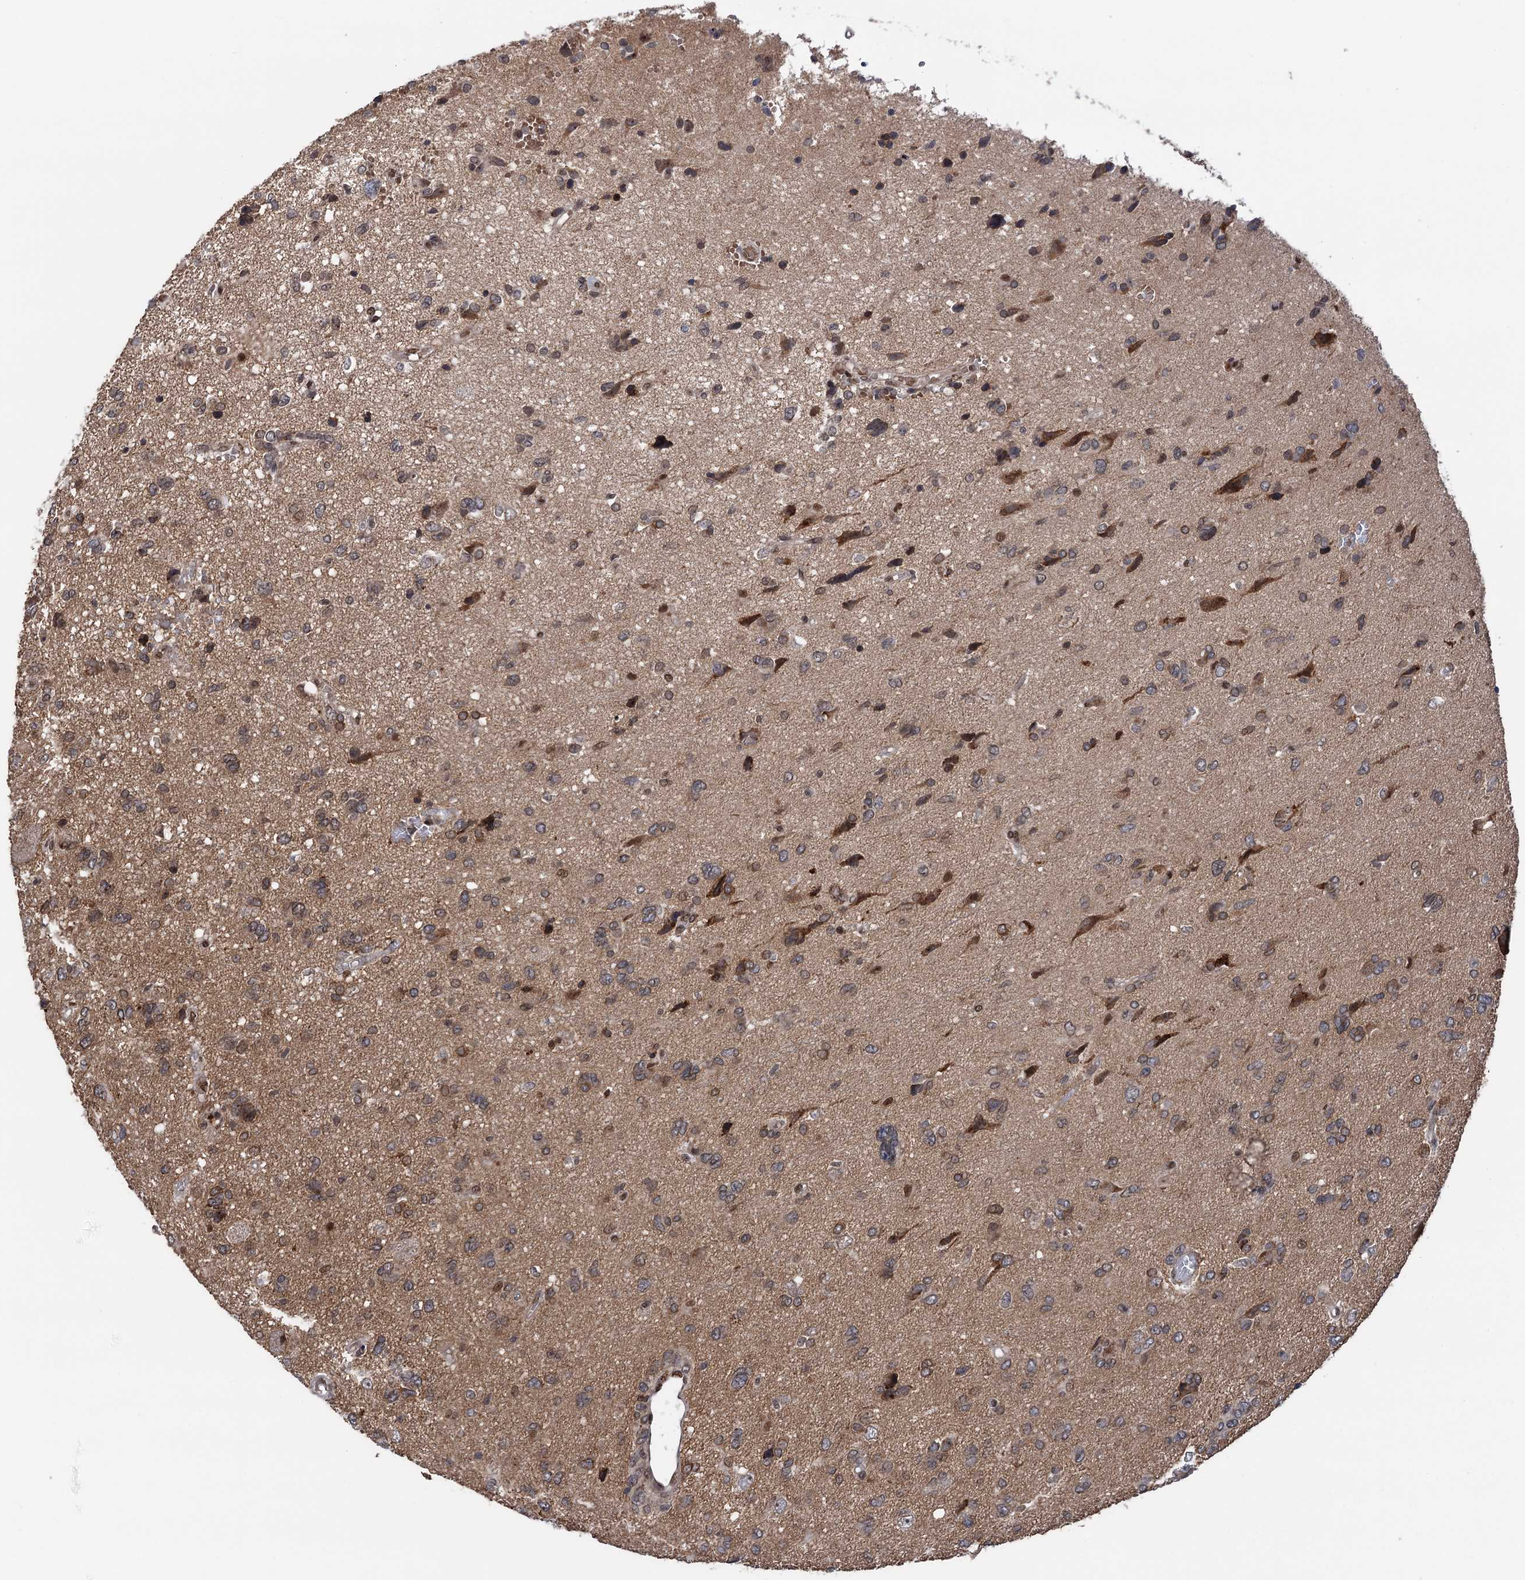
{"staining": {"intensity": "moderate", "quantity": "<25%", "location": "cytoplasmic/membranous"}, "tissue": "glioma", "cell_type": "Tumor cells", "image_type": "cancer", "snomed": [{"axis": "morphology", "description": "Glioma, malignant, High grade"}, {"axis": "topography", "description": "Brain"}], "caption": "The immunohistochemical stain highlights moderate cytoplasmic/membranous expression in tumor cells of glioma tissue. (DAB (3,3'-diaminobenzidine) IHC with brightfield microscopy, high magnification).", "gene": "MESD", "patient": {"sex": "female", "age": 59}}